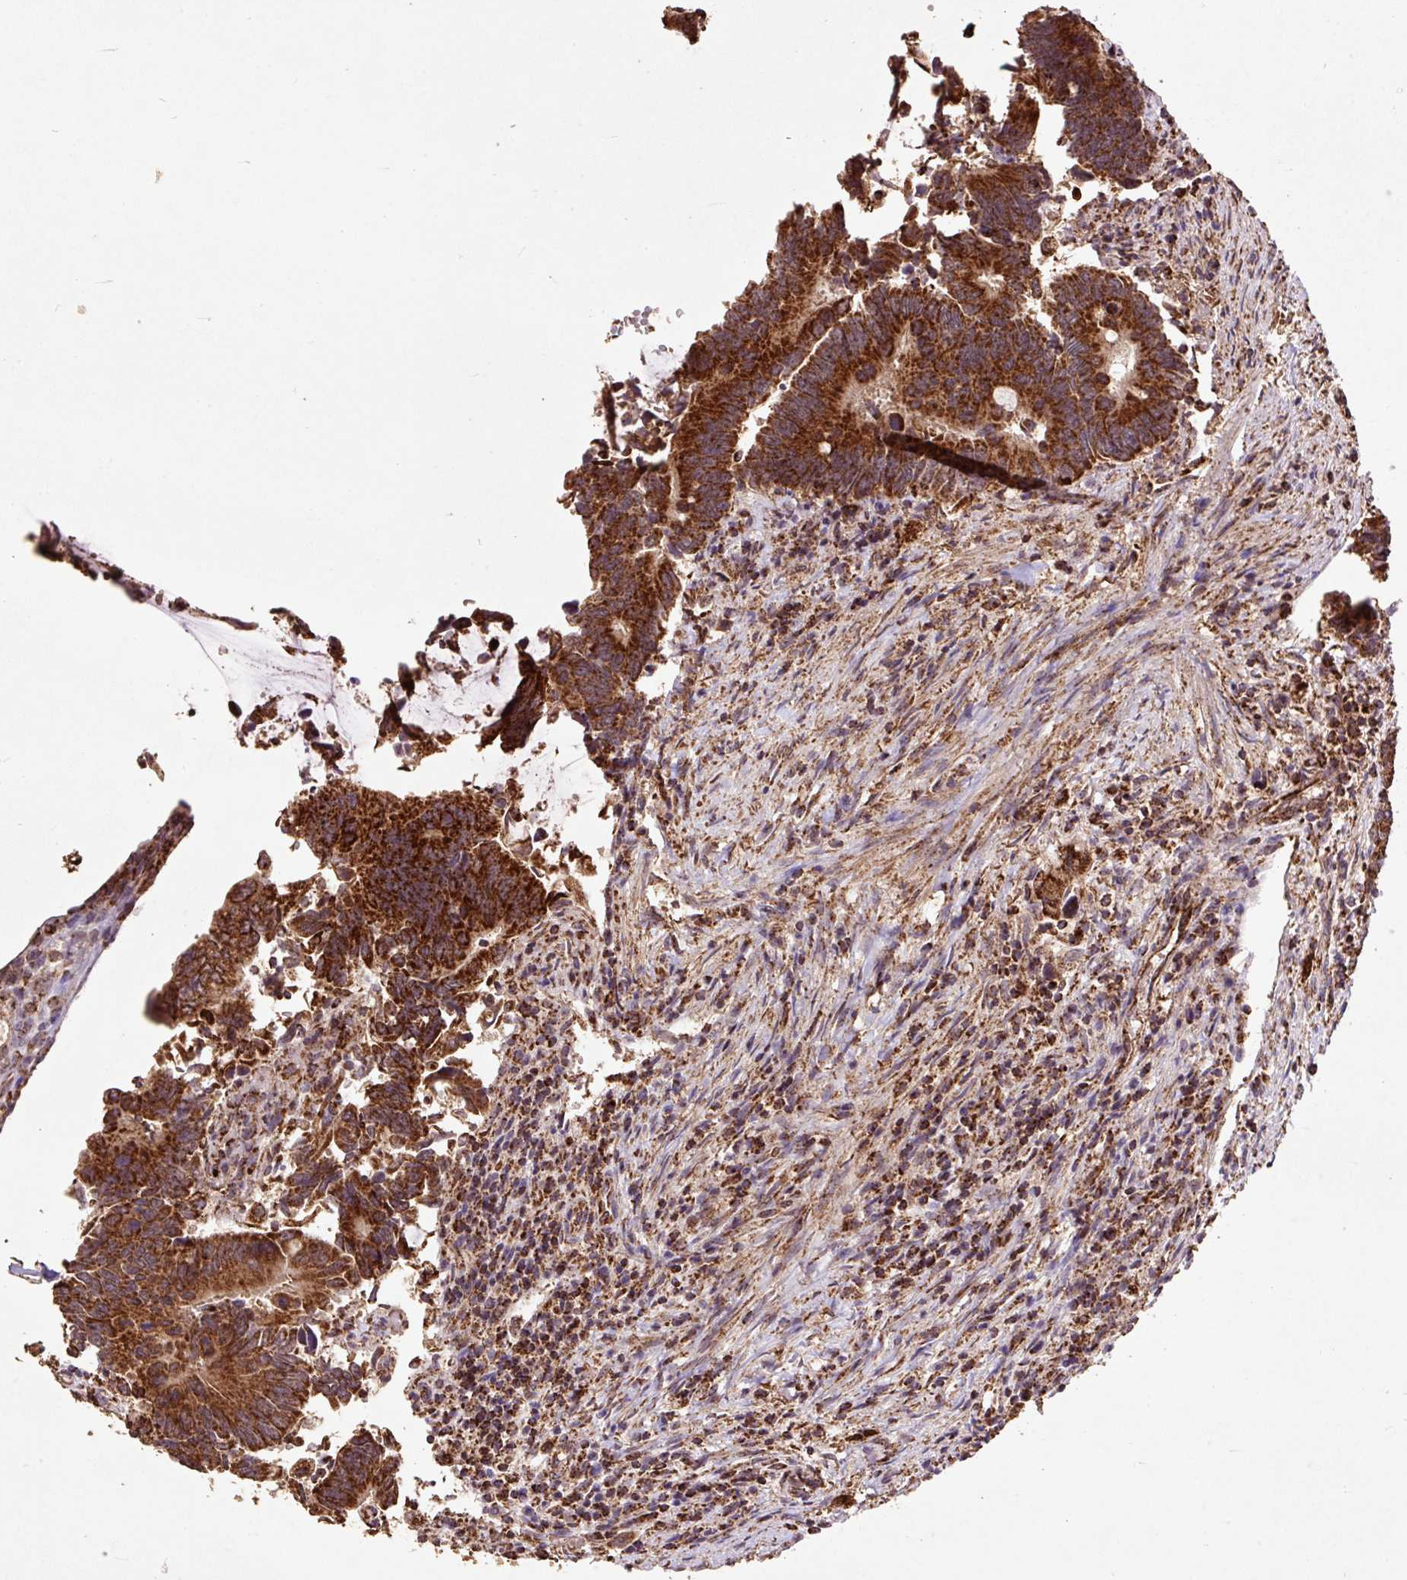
{"staining": {"intensity": "strong", "quantity": ">75%", "location": "cytoplasmic/membranous"}, "tissue": "colorectal cancer", "cell_type": "Tumor cells", "image_type": "cancer", "snomed": [{"axis": "morphology", "description": "Adenocarcinoma, NOS"}, {"axis": "topography", "description": "Colon"}], "caption": "Immunohistochemical staining of human colorectal cancer displays high levels of strong cytoplasmic/membranous positivity in about >75% of tumor cells.", "gene": "ATP5F1A", "patient": {"sex": "male", "age": 87}}